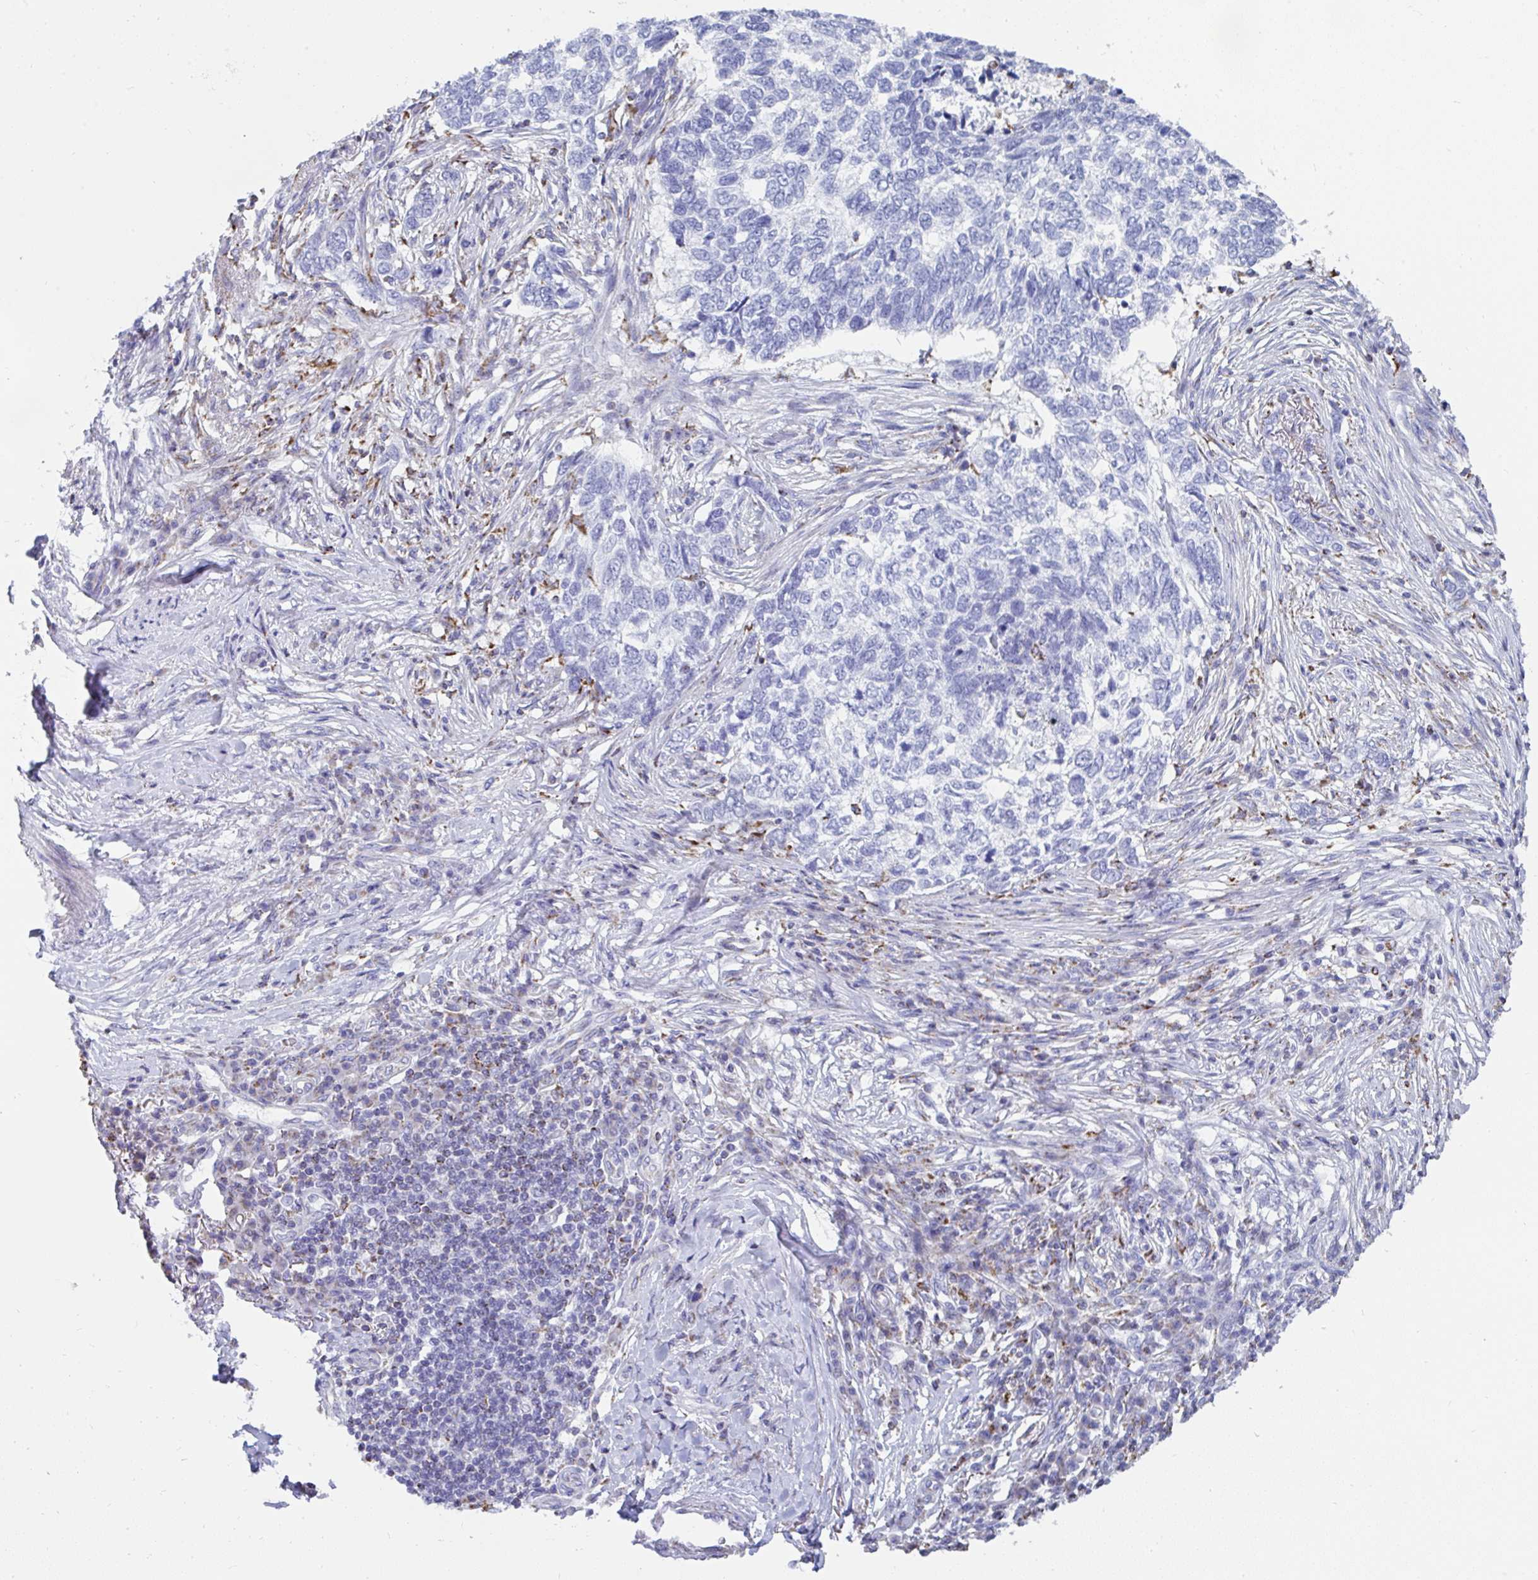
{"staining": {"intensity": "negative", "quantity": "none", "location": "none"}, "tissue": "skin cancer", "cell_type": "Tumor cells", "image_type": "cancer", "snomed": [{"axis": "morphology", "description": "Basal cell carcinoma"}, {"axis": "topography", "description": "Skin"}], "caption": "This micrograph is of basal cell carcinoma (skin) stained with IHC to label a protein in brown with the nuclei are counter-stained blue. There is no positivity in tumor cells.", "gene": "MGAM2", "patient": {"sex": "female", "age": 65}}